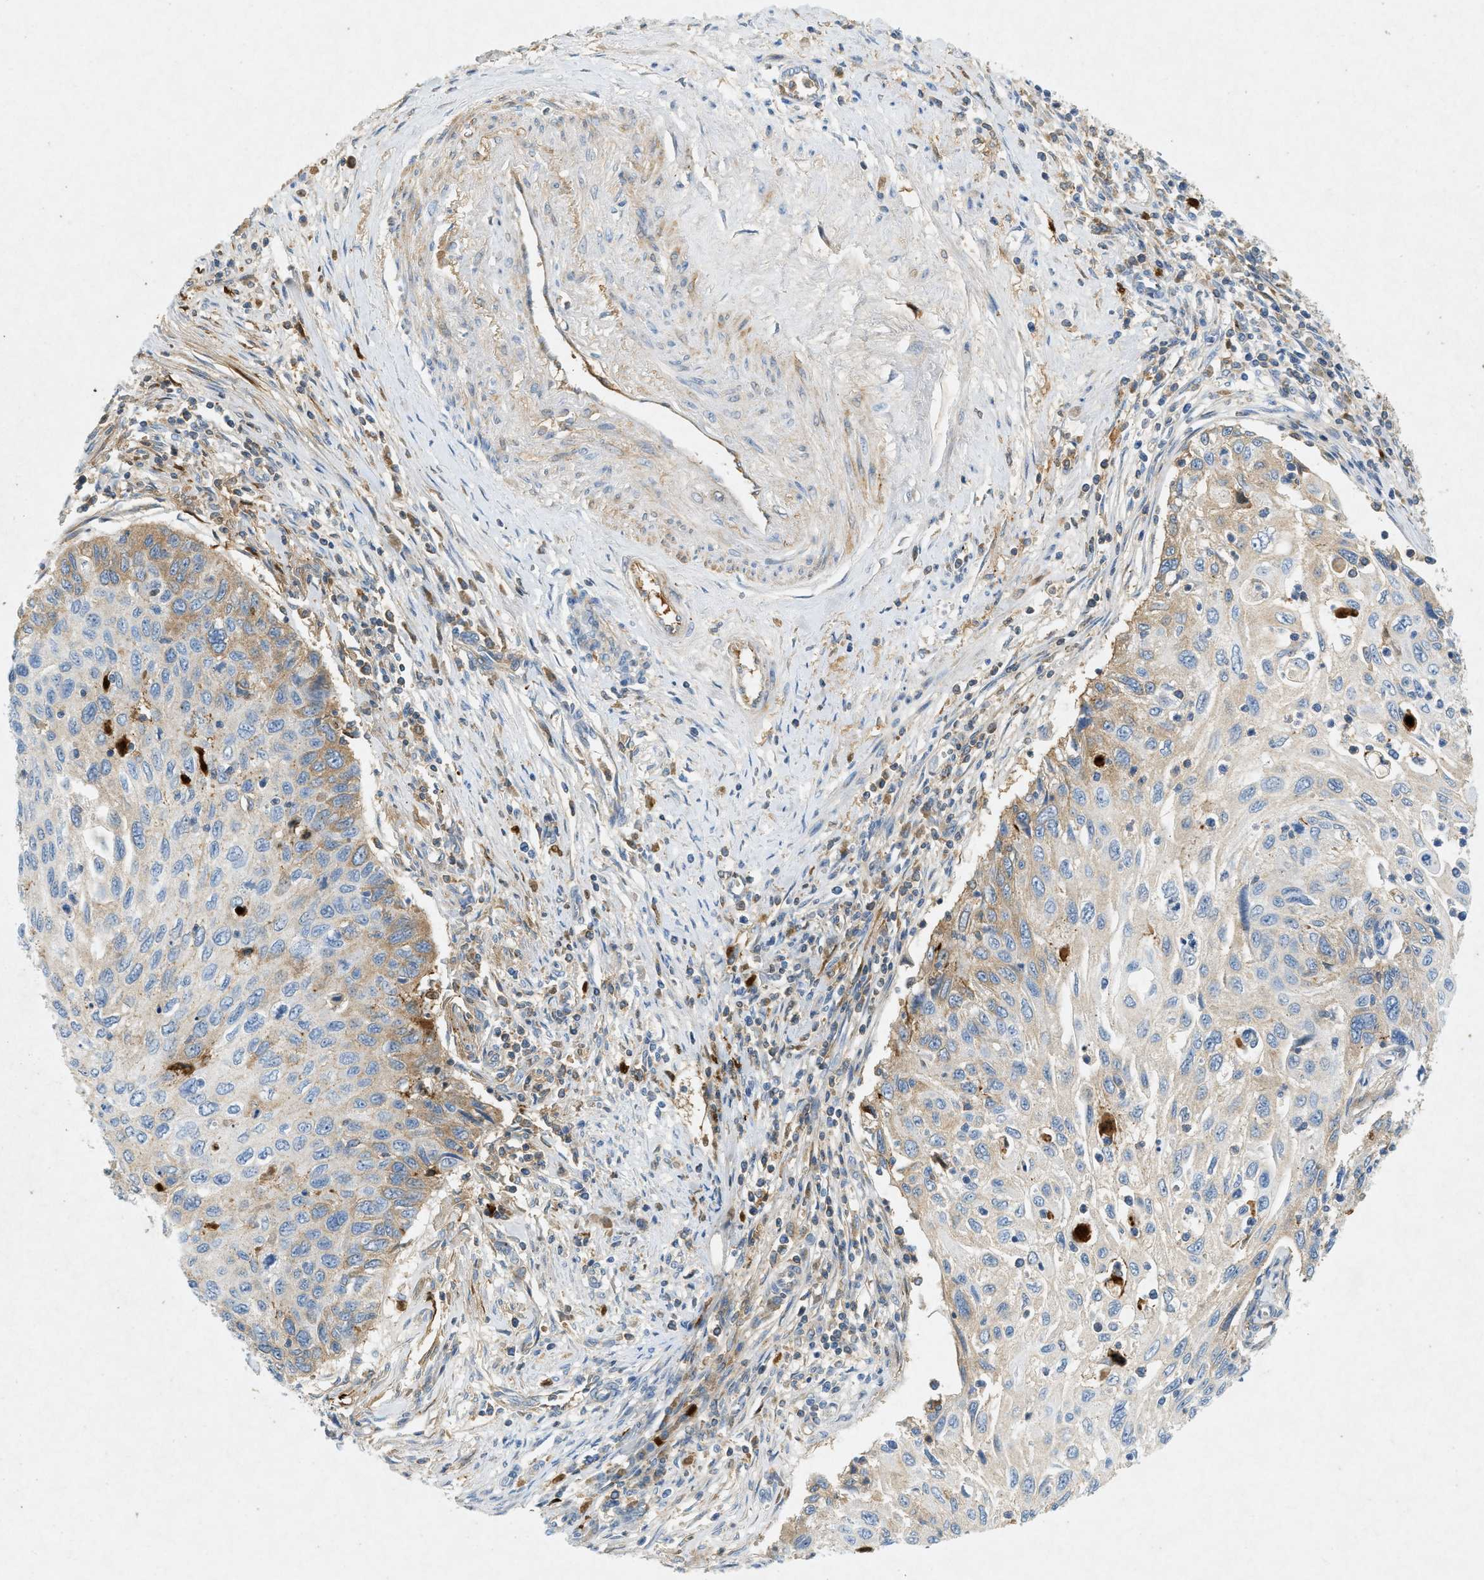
{"staining": {"intensity": "moderate", "quantity": "<25%", "location": "cytoplasmic/membranous"}, "tissue": "cervical cancer", "cell_type": "Tumor cells", "image_type": "cancer", "snomed": [{"axis": "morphology", "description": "Squamous cell carcinoma, NOS"}, {"axis": "topography", "description": "Cervix"}], "caption": "Tumor cells display moderate cytoplasmic/membranous positivity in about <25% of cells in cervical squamous cell carcinoma.", "gene": "F2", "patient": {"sex": "female", "age": 70}}